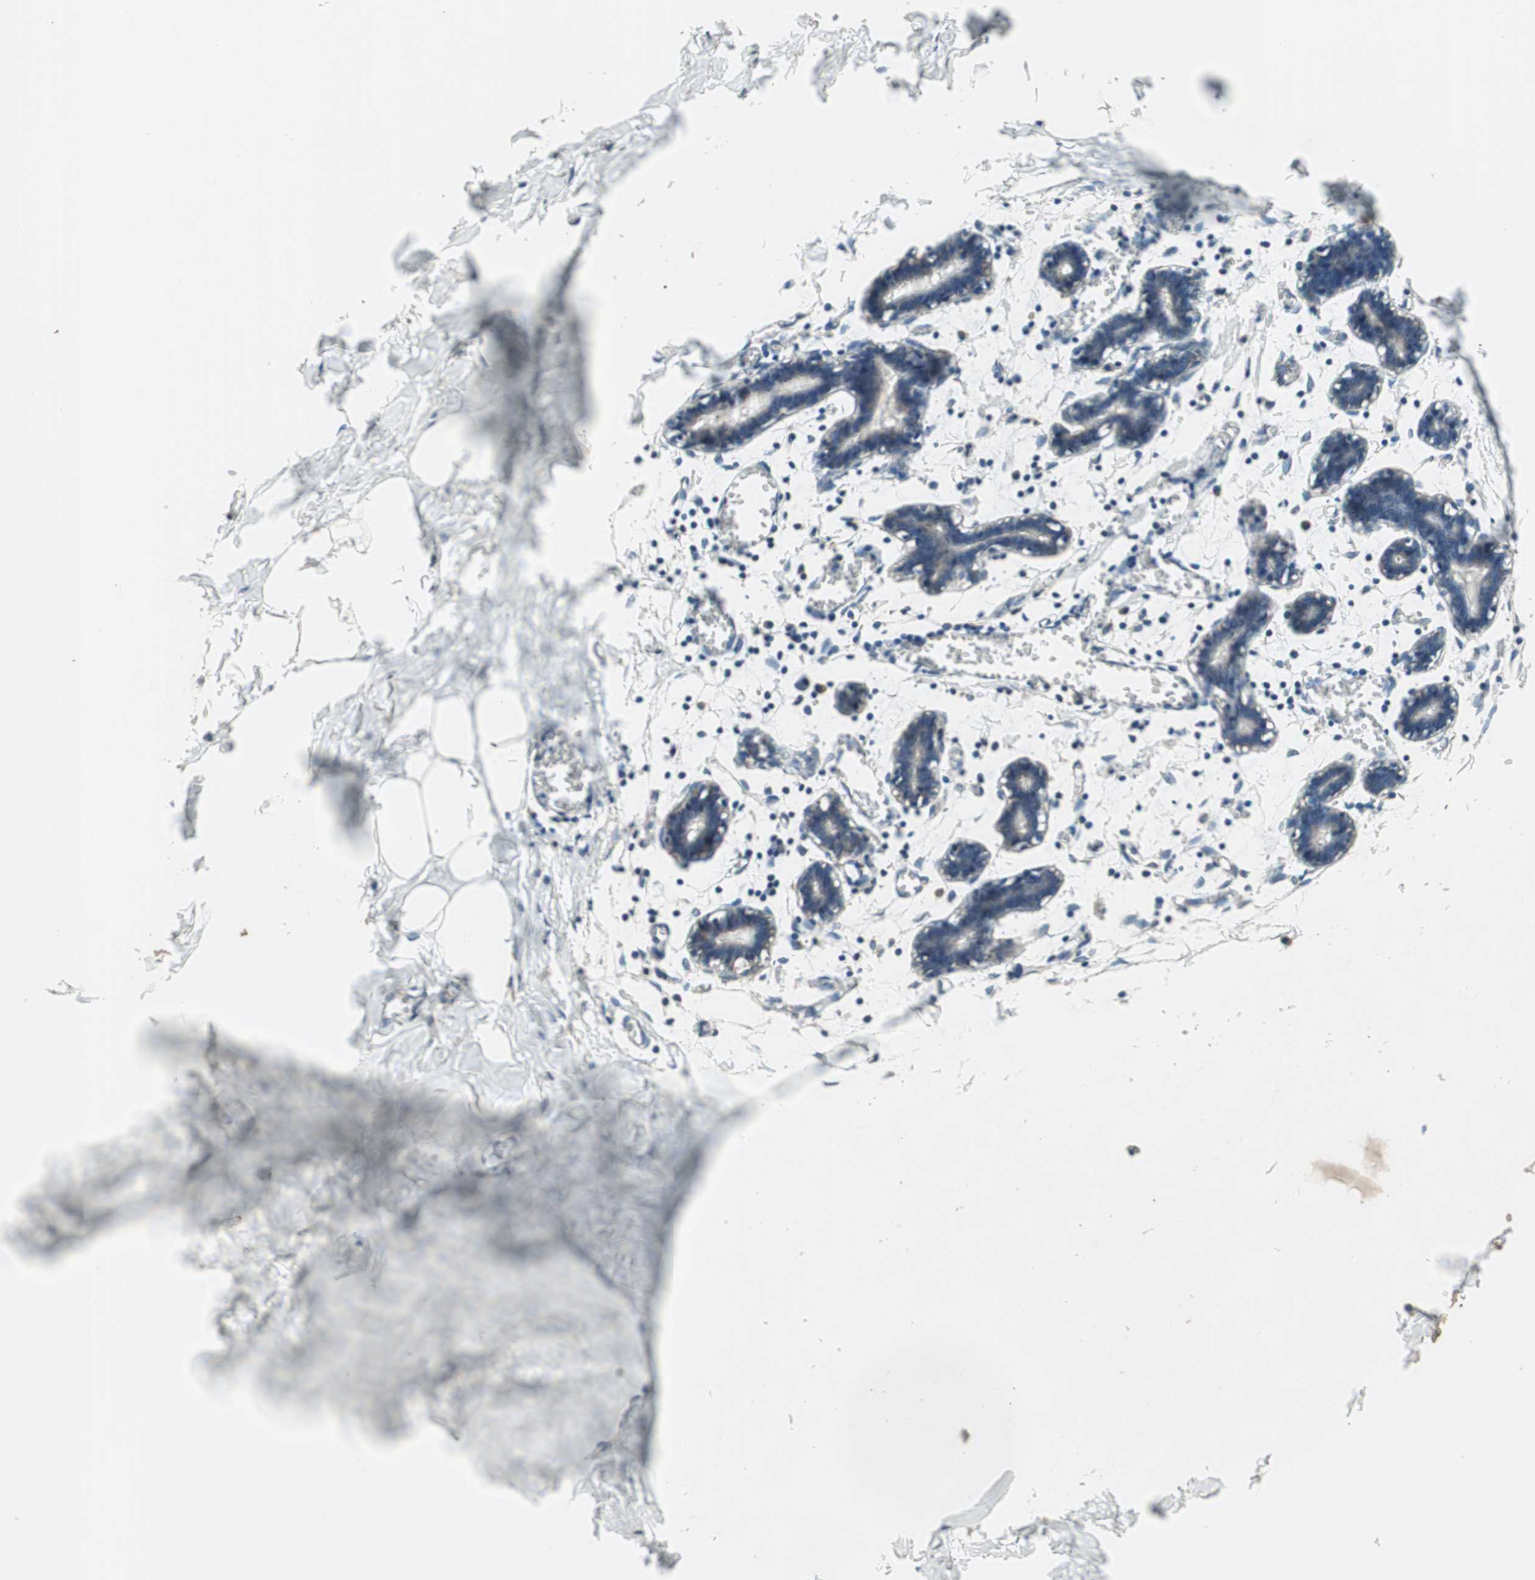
{"staining": {"intensity": "negative", "quantity": "none", "location": "none"}, "tissue": "breast", "cell_type": "Adipocytes", "image_type": "normal", "snomed": [{"axis": "morphology", "description": "Normal tissue, NOS"}, {"axis": "topography", "description": "Breast"}], "caption": "DAB (3,3'-diaminobenzidine) immunohistochemical staining of normal human breast shows no significant expression in adipocytes.", "gene": "MST1R", "patient": {"sex": "female", "age": 27}}